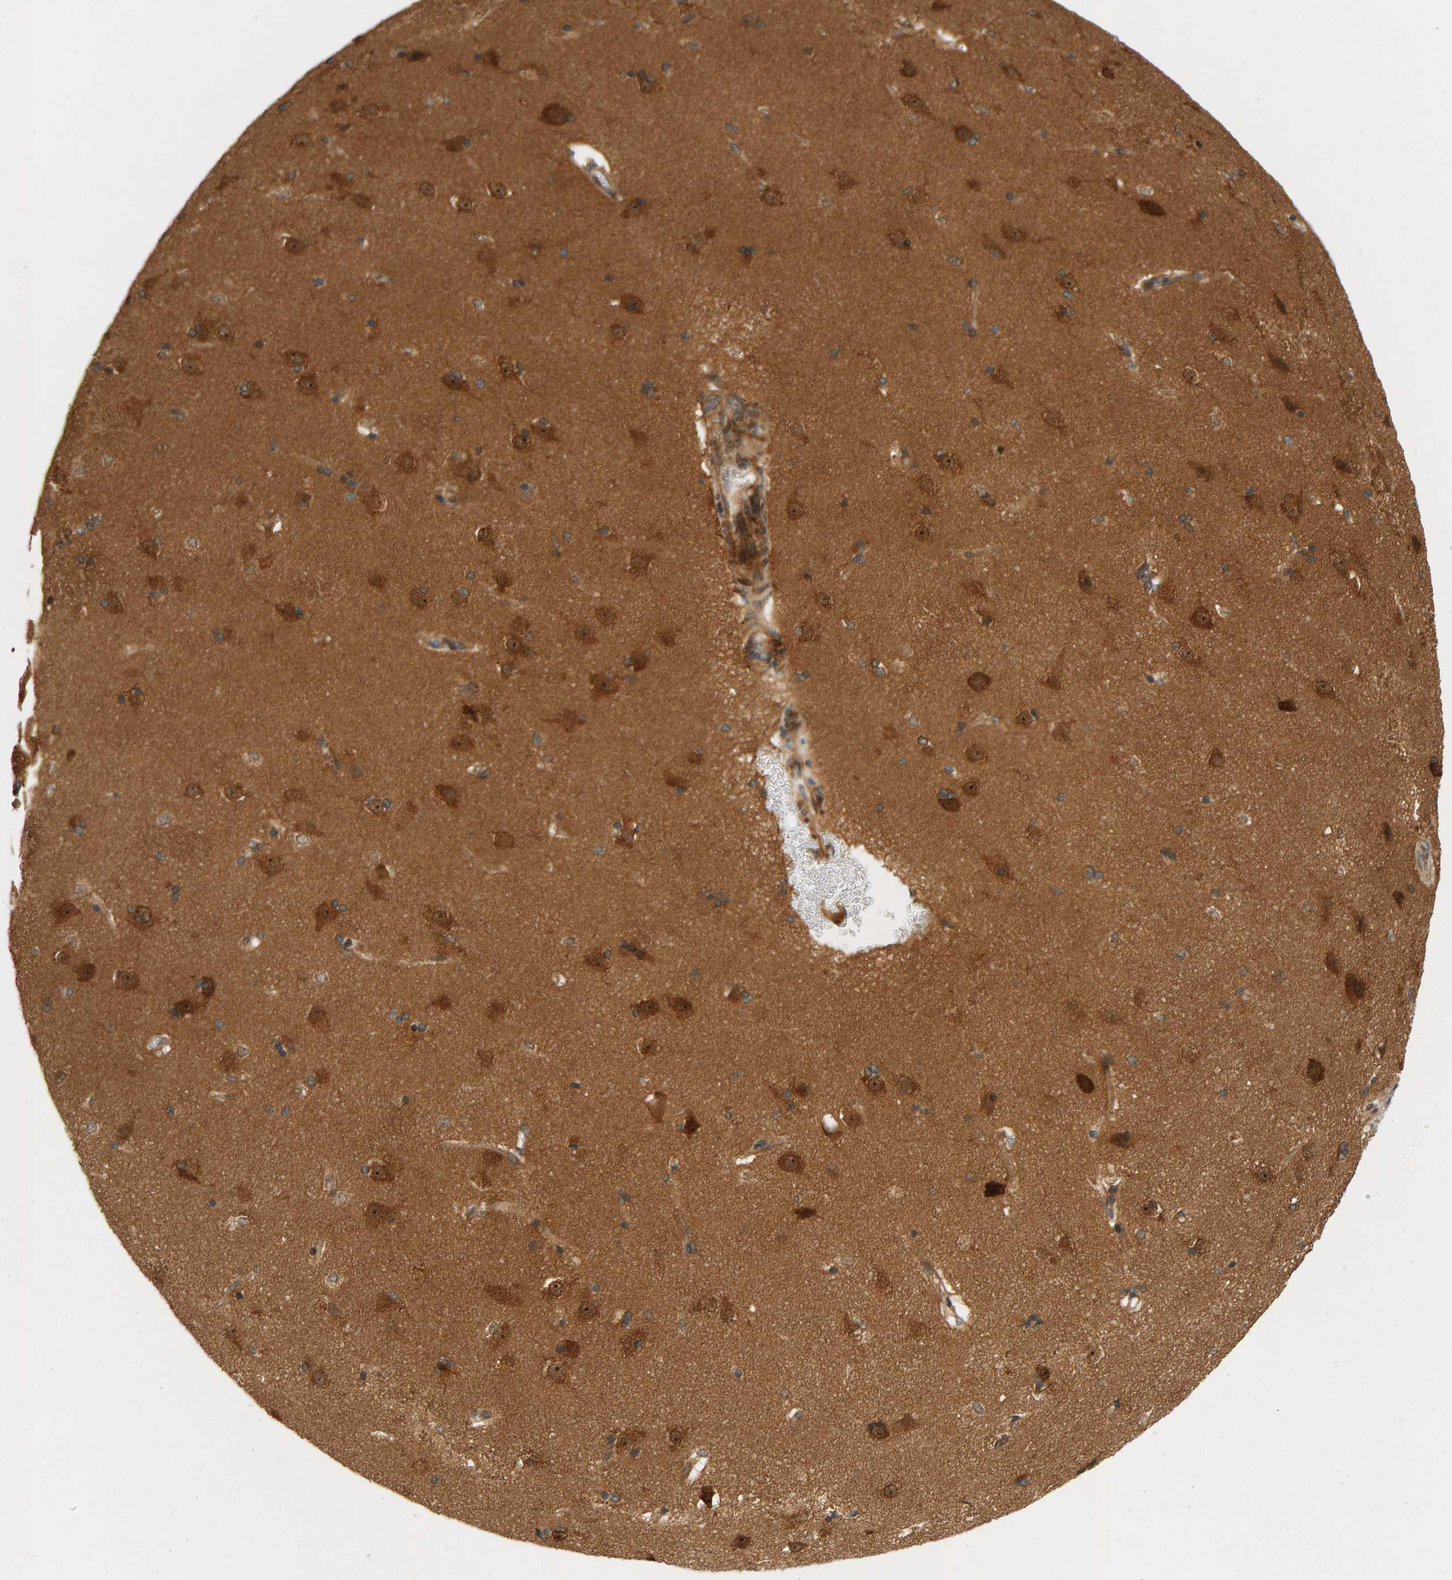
{"staining": {"intensity": "strong", "quantity": ">75%", "location": "cytoplasmic/membranous"}, "tissue": "caudate", "cell_type": "Glial cells", "image_type": "normal", "snomed": [{"axis": "morphology", "description": "Normal tissue, NOS"}, {"axis": "topography", "description": "Lateral ventricle wall"}], "caption": "Strong cytoplasmic/membranous protein positivity is seen in about >75% of glial cells in caudate.", "gene": "BAHCC1", "patient": {"sex": "female", "age": 19}}